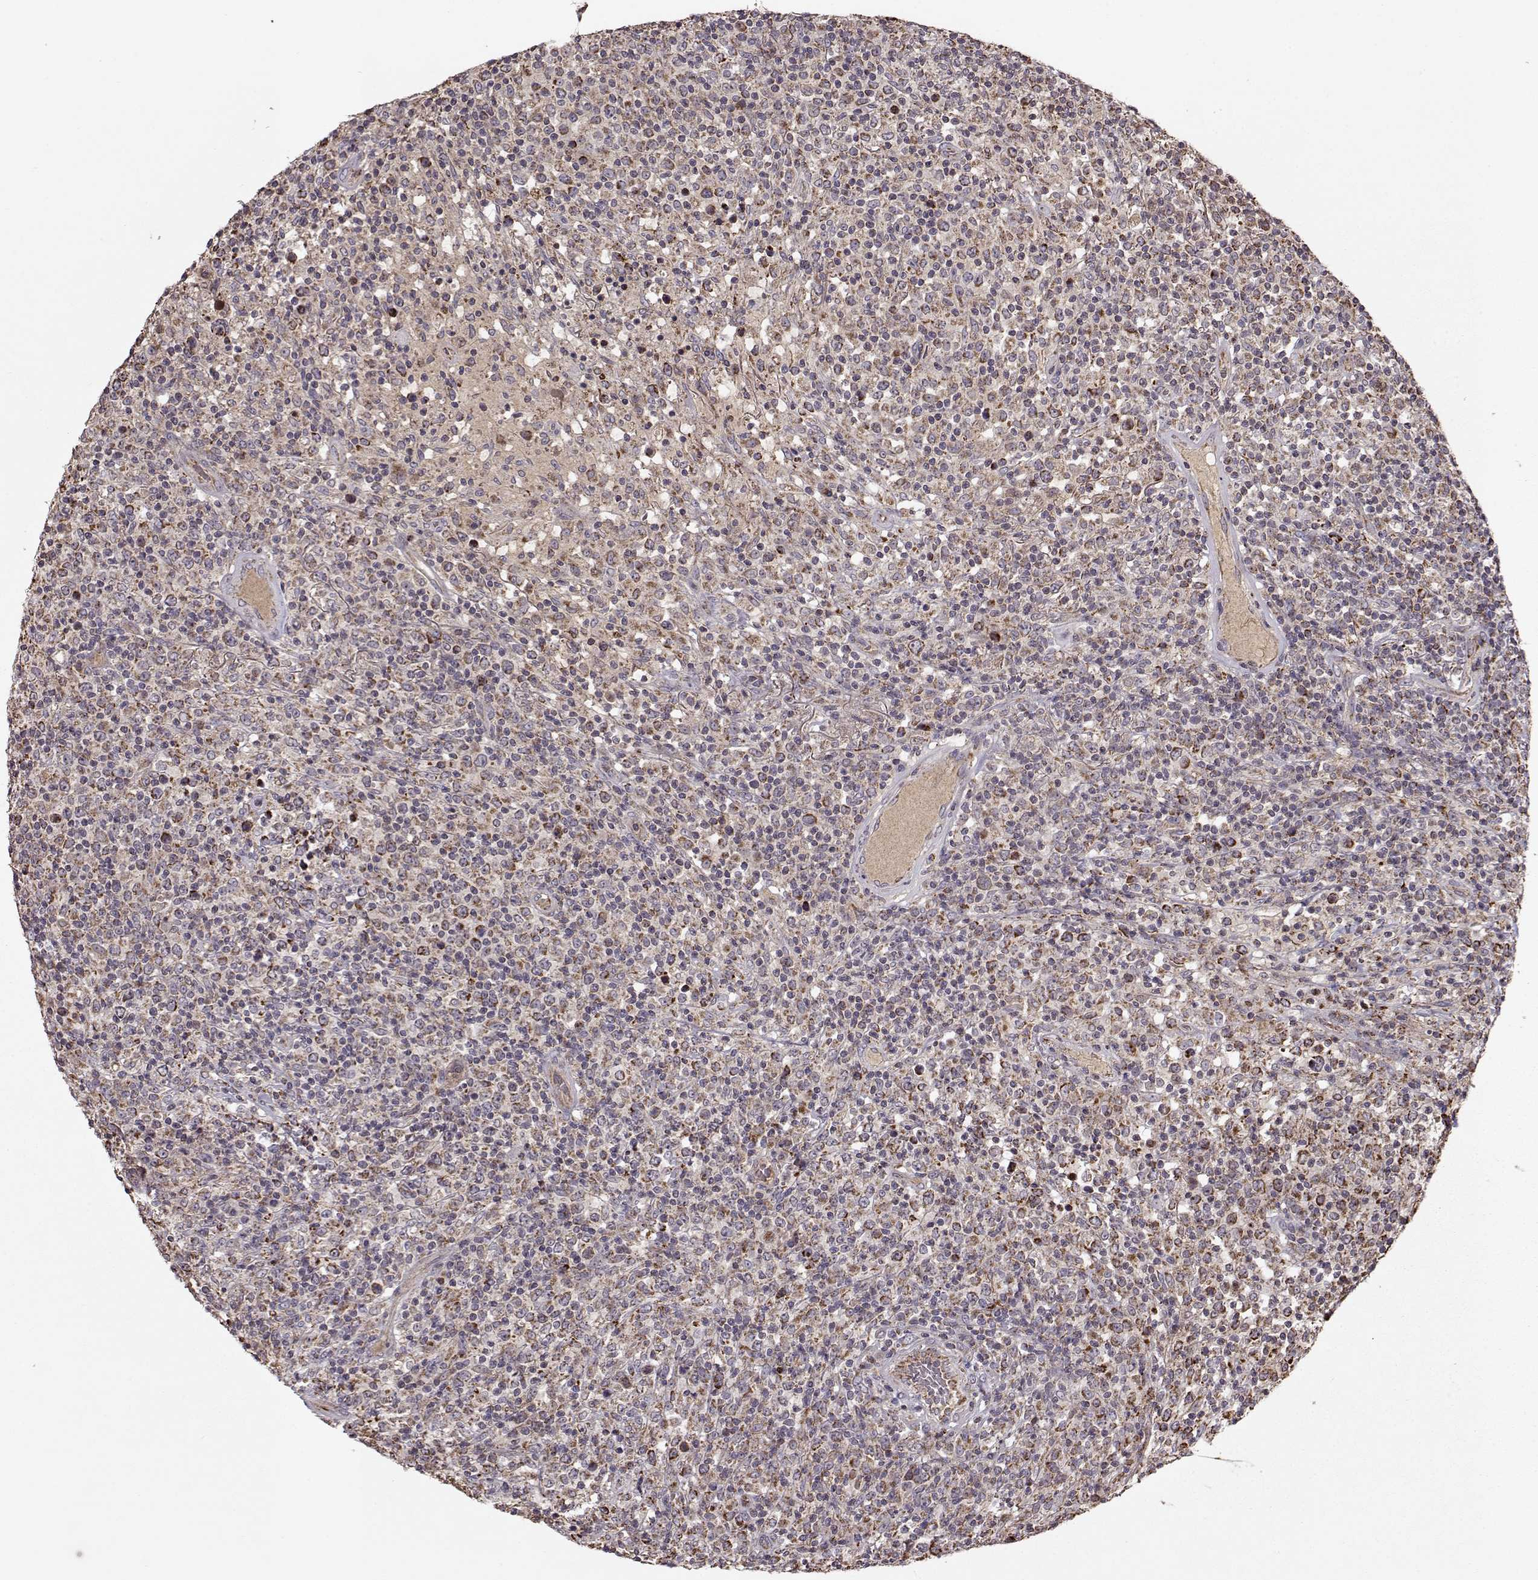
{"staining": {"intensity": "weak", "quantity": ">75%", "location": "cytoplasmic/membranous"}, "tissue": "lymphoma", "cell_type": "Tumor cells", "image_type": "cancer", "snomed": [{"axis": "morphology", "description": "Malignant lymphoma, non-Hodgkin's type, High grade"}, {"axis": "topography", "description": "Lung"}], "caption": "A photomicrograph showing weak cytoplasmic/membranous expression in approximately >75% of tumor cells in lymphoma, as visualized by brown immunohistochemical staining.", "gene": "CMTM3", "patient": {"sex": "male", "age": 79}}